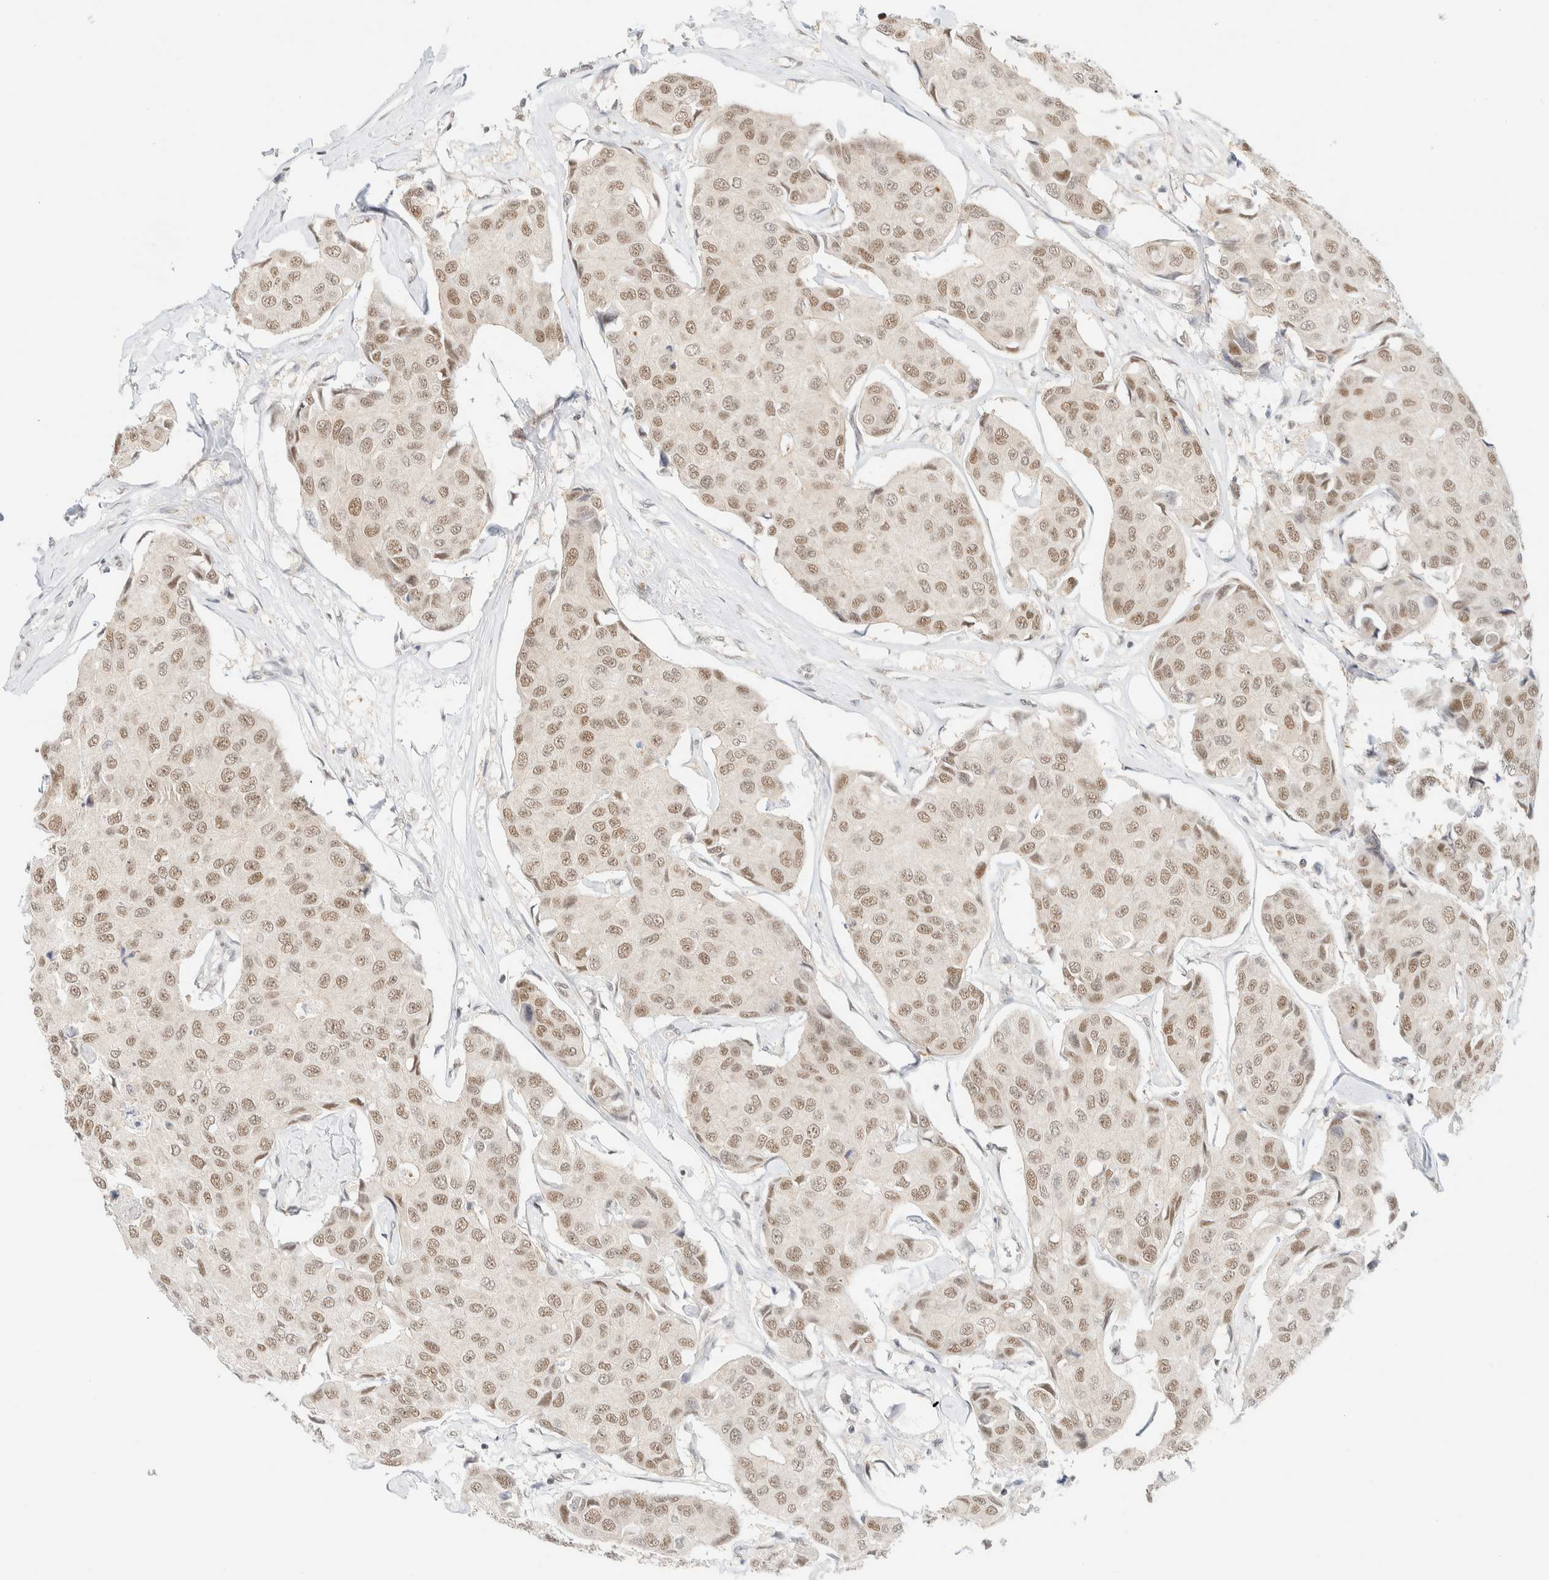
{"staining": {"intensity": "weak", "quantity": ">75%", "location": "nuclear"}, "tissue": "breast cancer", "cell_type": "Tumor cells", "image_type": "cancer", "snomed": [{"axis": "morphology", "description": "Duct carcinoma"}, {"axis": "topography", "description": "Breast"}], "caption": "Protein positivity by IHC displays weak nuclear positivity in approximately >75% of tumor cells in breast intraductal carcinoma.", "gene": "PYGO2", "patient": {"sex": "female", "age": 80}}